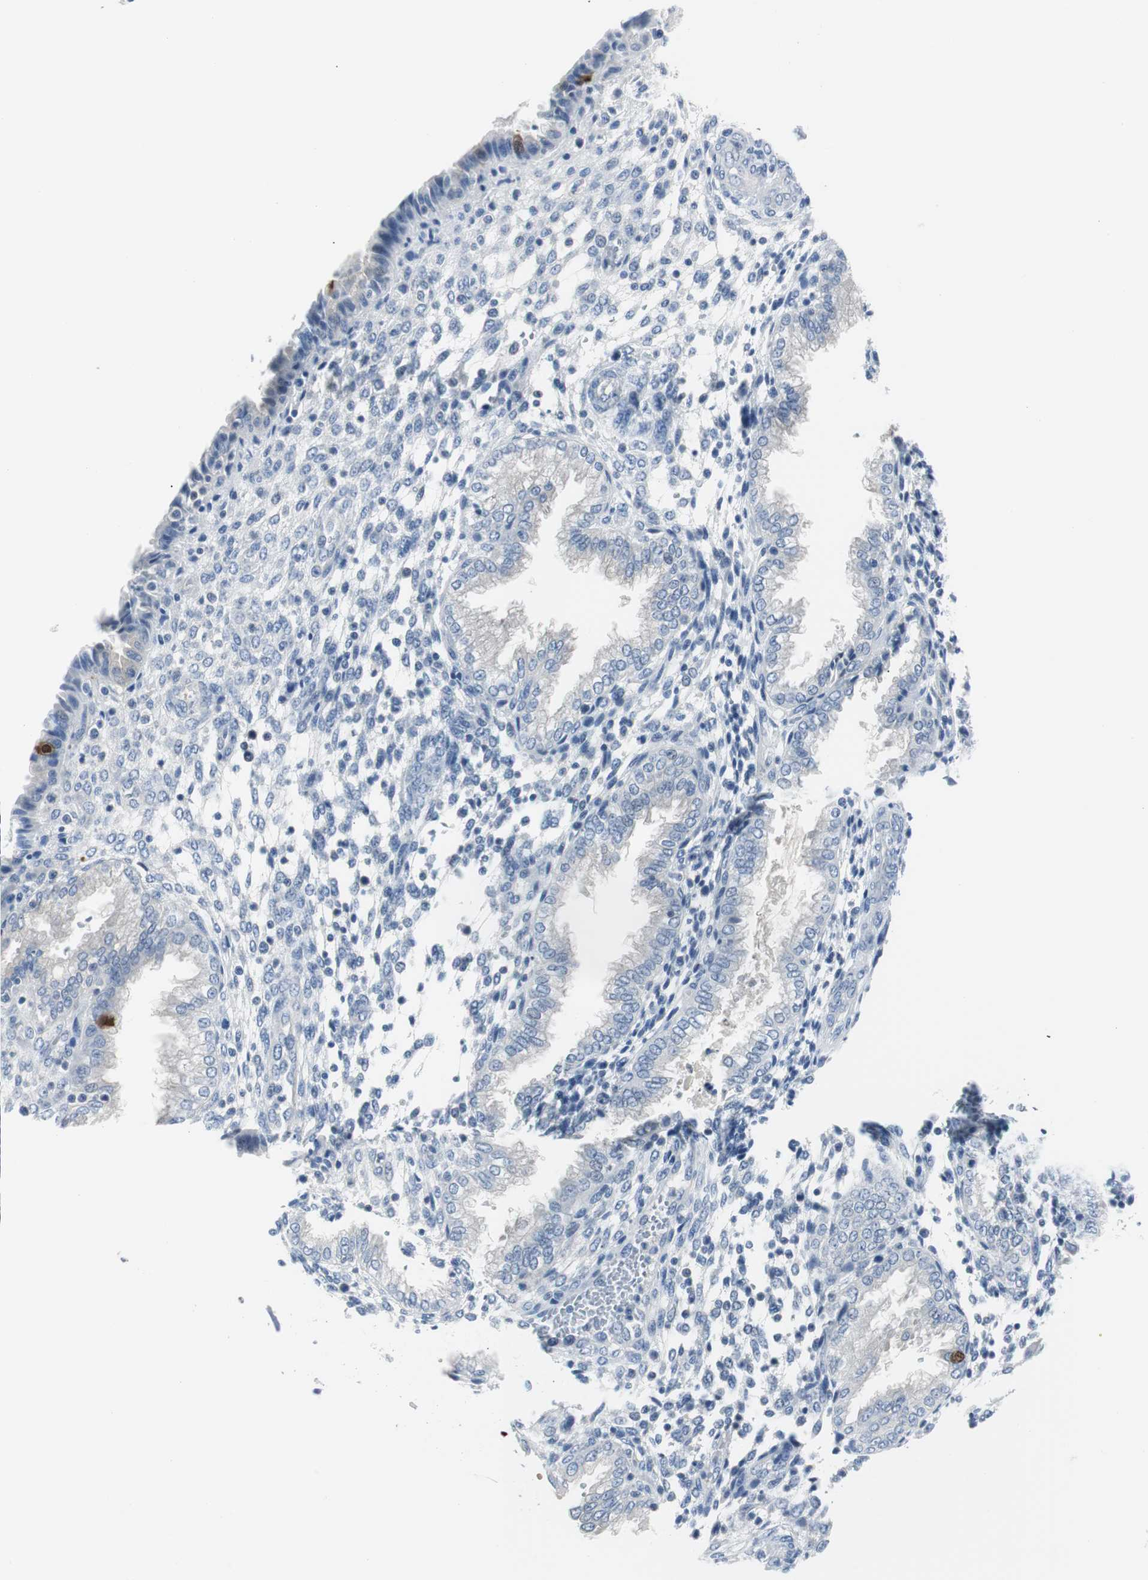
{"staining": {"intensity": "negative", "quantity": "none", "location": "none"}, "tissue": "endometrium", "cell_type": "Cells in endometrial stroma", "image_type": "normal", "snomed": [{"axis": "morphology", "description": "Normal tissue, NOS"}, {"axis": "topography", "description": "Endometrium"}], "caption": "IHC histopathology image of unremarkable endometrium: human endometrium stained with DAB demonstrates no significant protein staining in cells in endometrial stroma. (Immunohistochemistry (ihc), brightfield microscopy, high magnification).", "gene": "RASA1", "patient": {"sex": "female", "age": 33}}